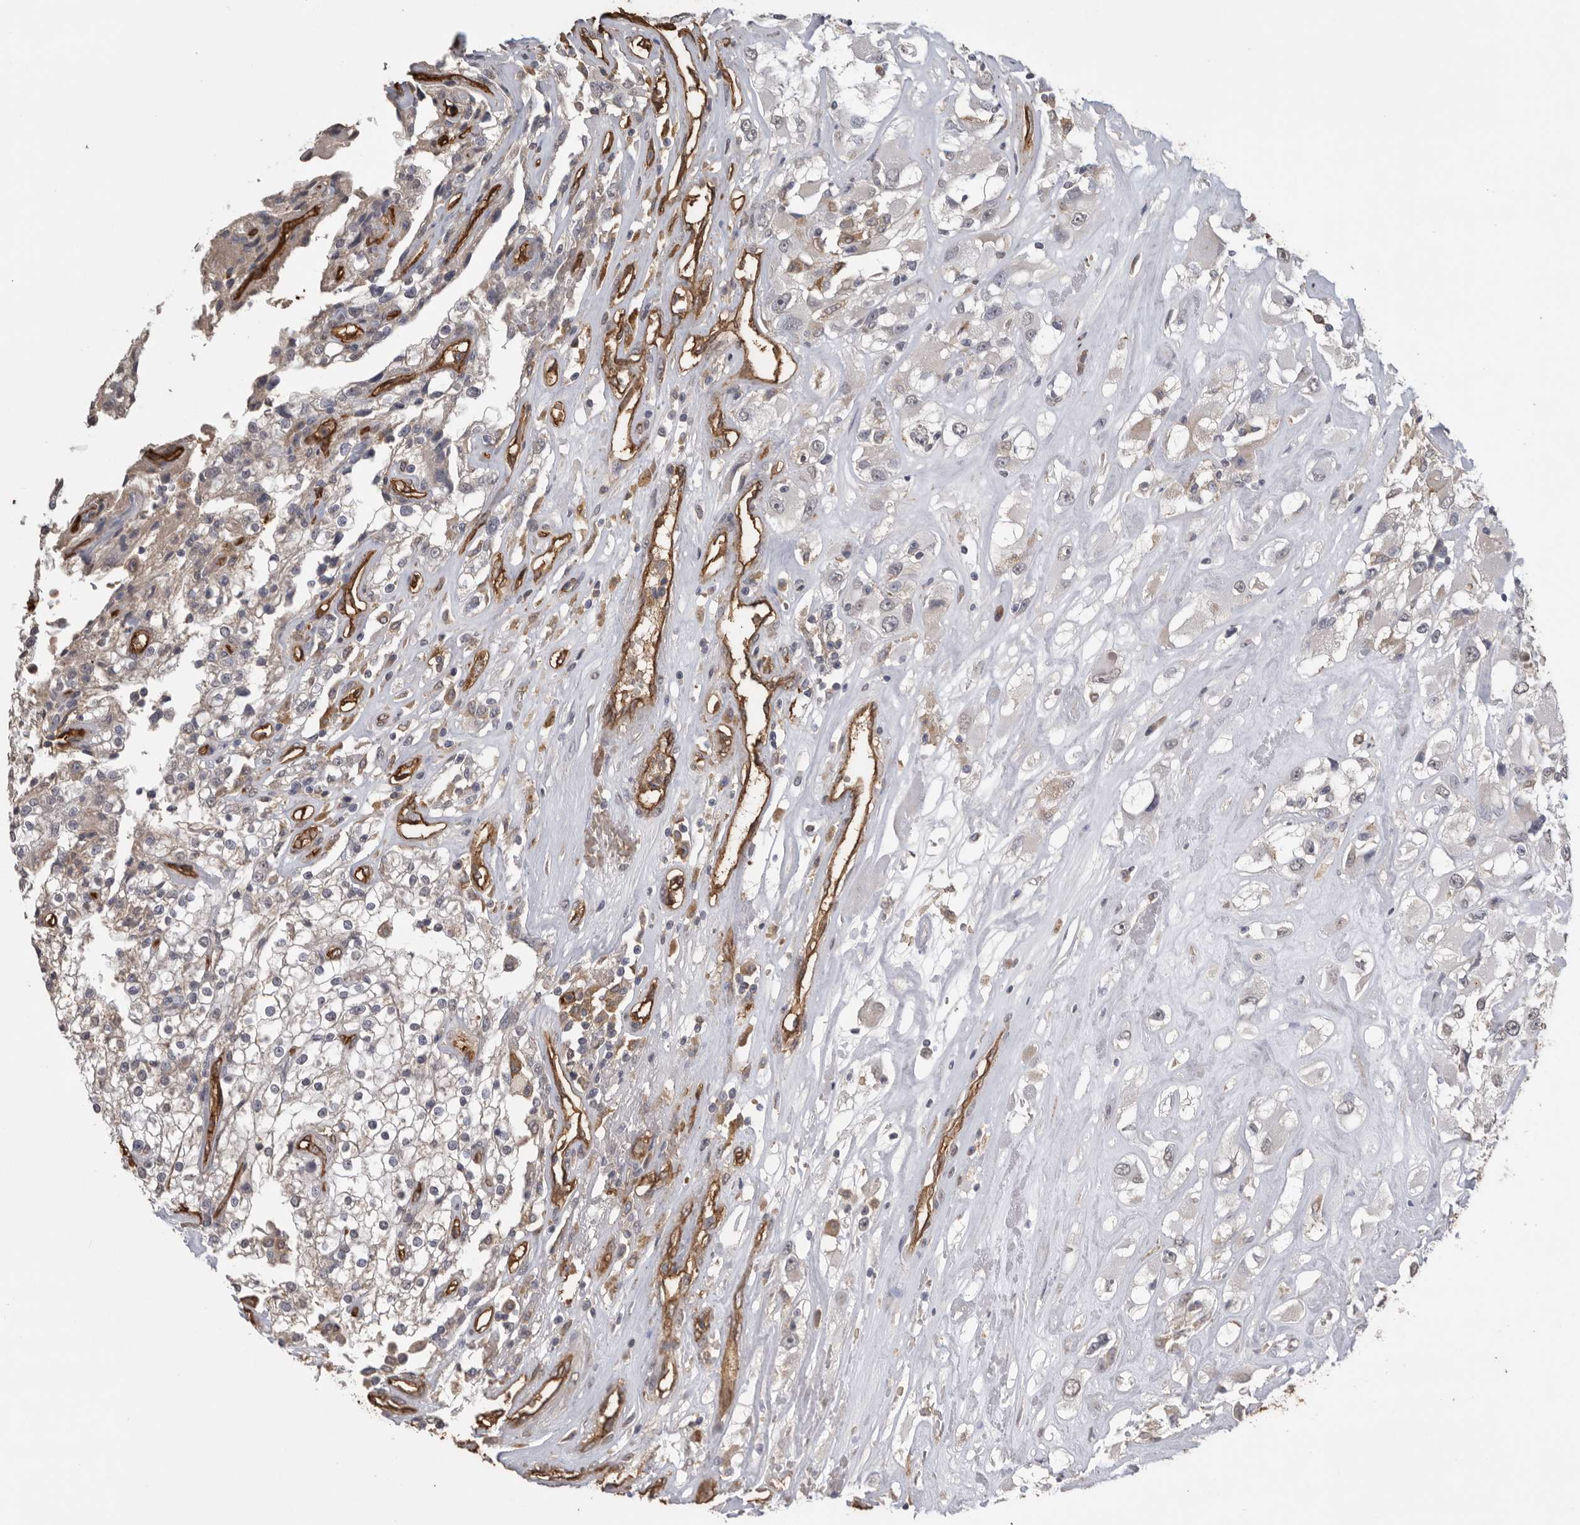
{"staining": {"intensity": "negative", "quantity": "none", "location": "none"}, "tissue": "renal cancer", "cell_type": "Tumor cells", "image_type": "cancer", "snomed": [{"axis": "morphology", "description": "Adenocarcinoma, NOS"}, {"axis": "topography", "description": "Kidney"}], "caption": "The photomicrograph shows no staining of tumor cells in renal adenocarcinoma.", "gene": "IL27", "patient": {"sex": "female", "age": 52}}